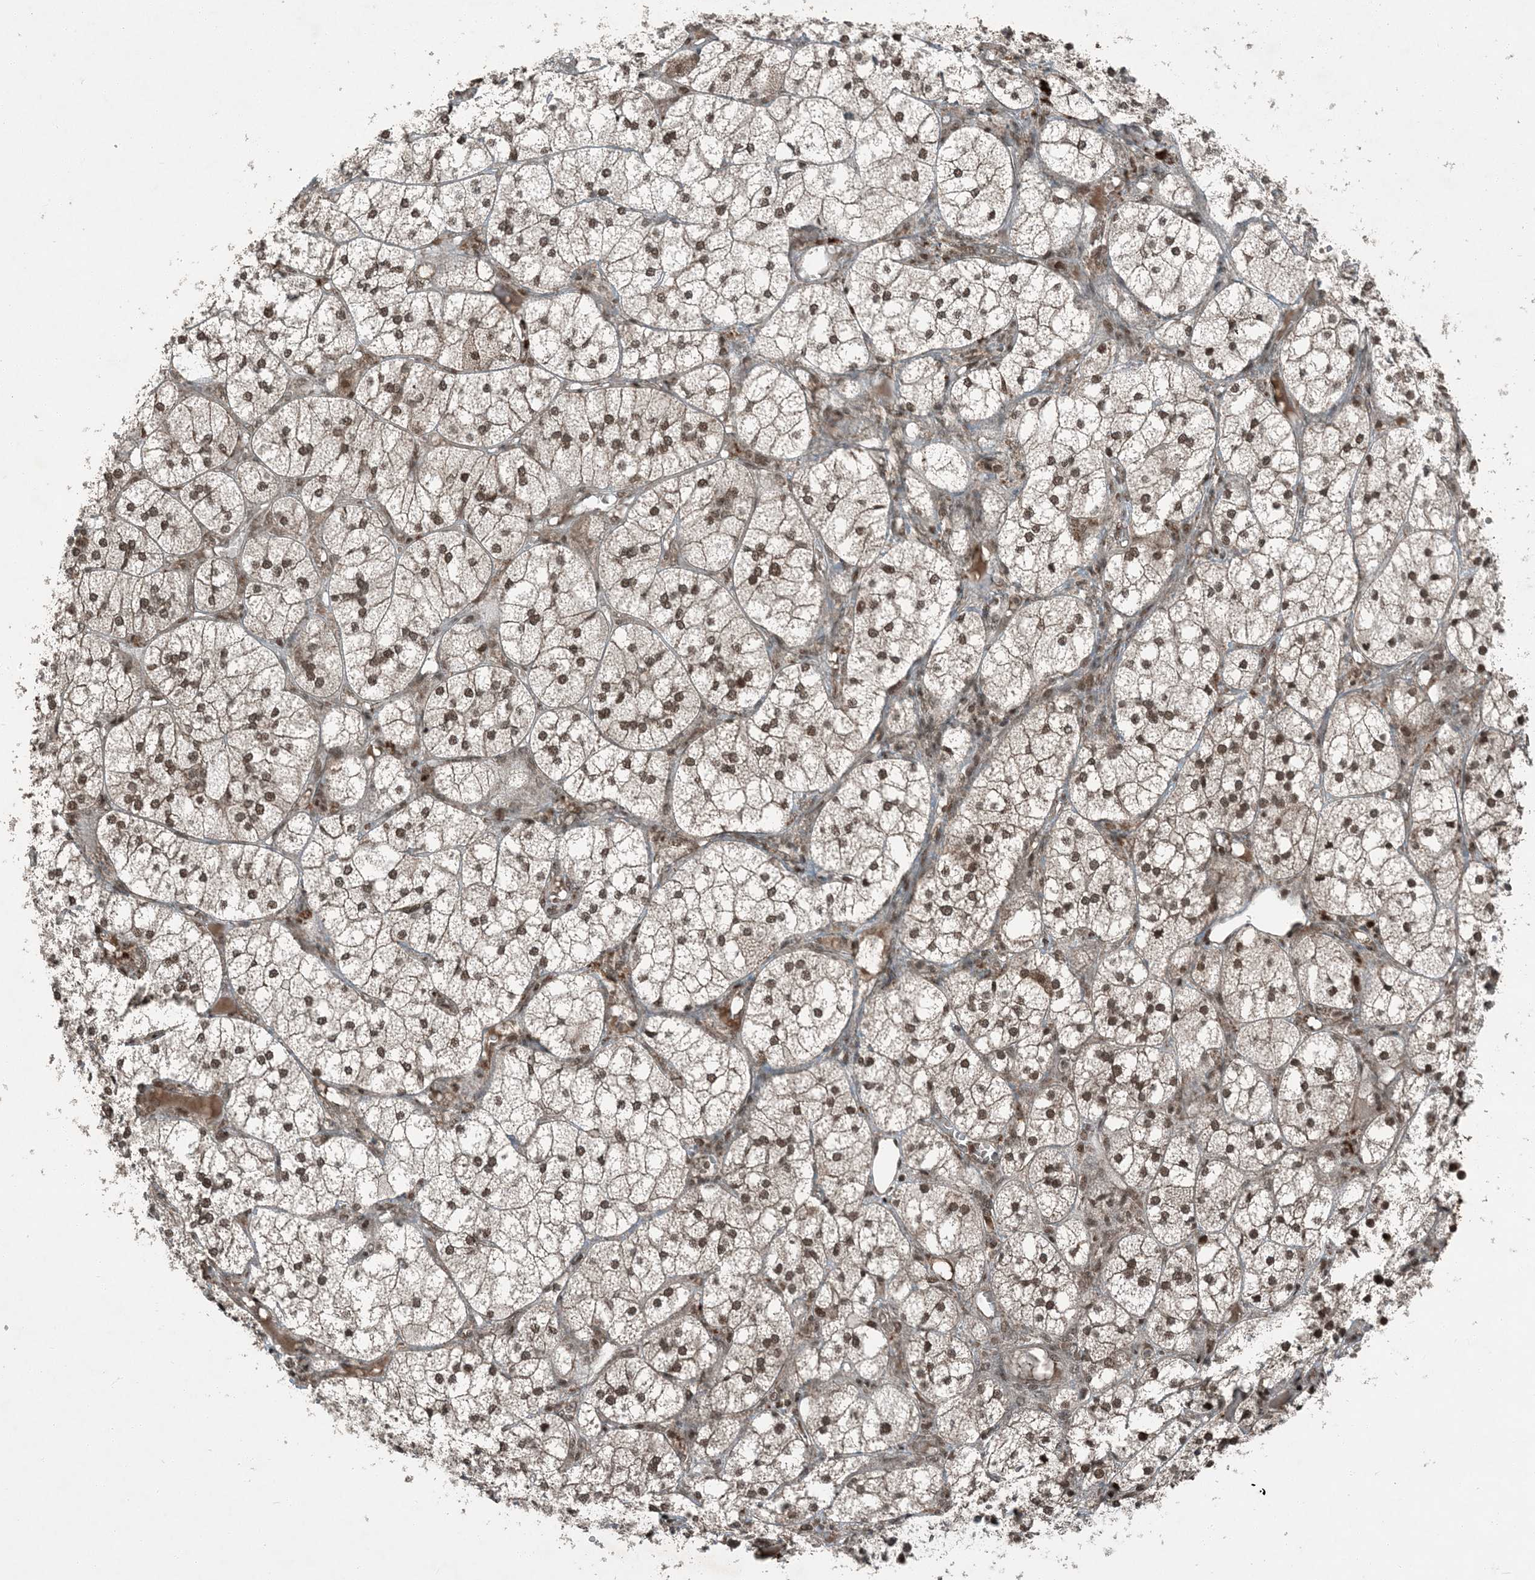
{"staining": {"intensity": "moderate", "quantity": ">75%", "location": "nuclear"}, "tissue": "adrenal gland", "cell_type": "Glandular cells", "image_type": "normal", "snomed": [{"axis": "morphology", "description": "Normal tissue, NOS"}, {"axis": "topography", "description": "Adrenal gland"}], "caption": "Immunohistochemistry (IHC) image of benign human adrenal gland stained for a protein (brown), which reveals medium levels of moderate nuclear staining in about >75% of glandular cells.", "gene": "TRAPPC12", "patient": {"sex": "female", "age": 61}}